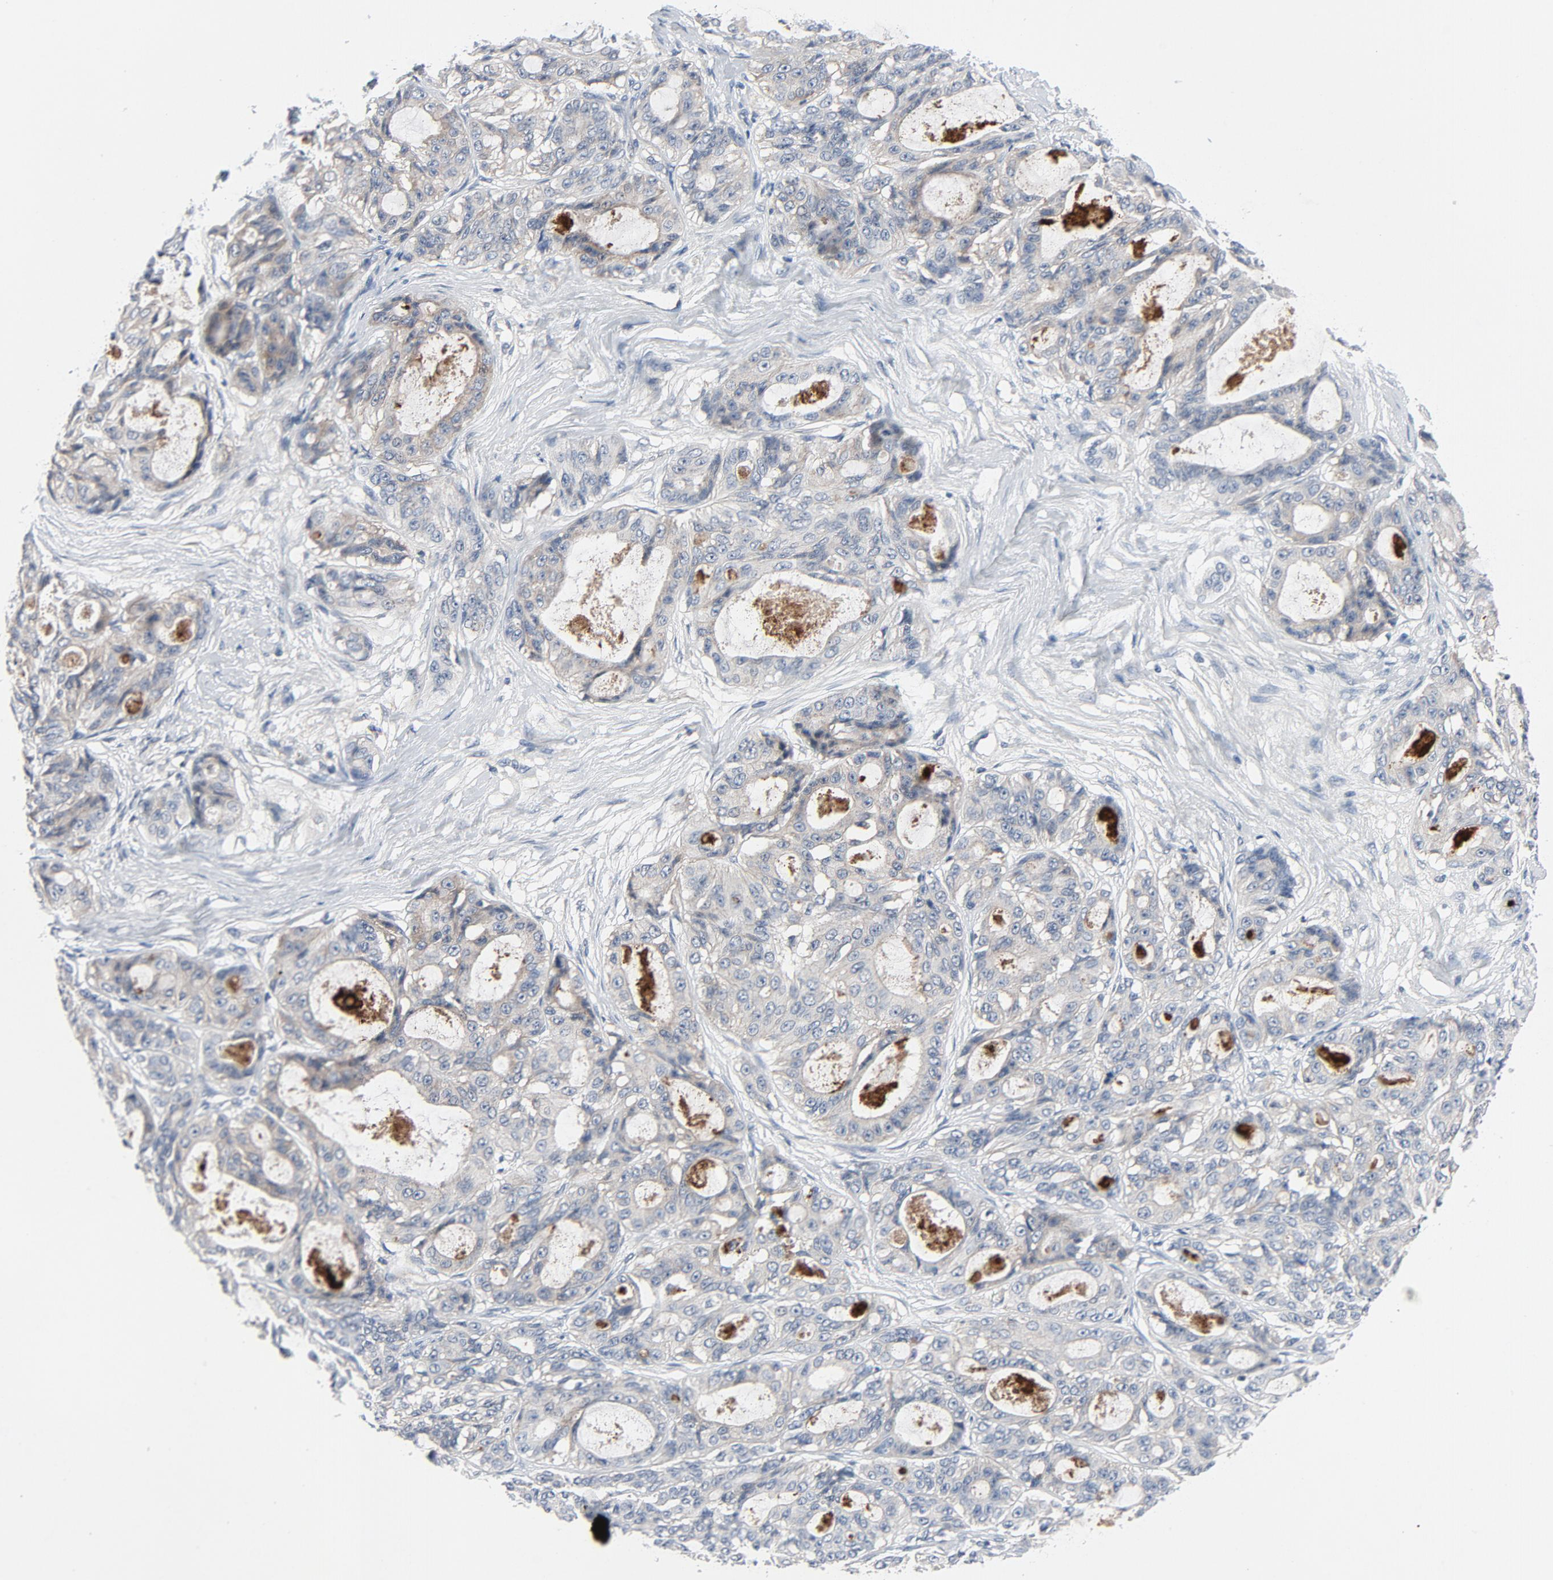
{"staining": {"intensity": "weak", "quantity": ">75%", "location": "cytoplasmic/membranous"}, "tissue": "ovarian cancer", "cell_type": "Tumor cells", "image_type": "cancer", "snomed": [{"axis": "morphology", "description": "Carcinoma, endometroid"}, {"axis": "topography", "description": "Ovary"}], "caption": "Ovarian cancer (endometroid carcinoma) stained with DAB (3,3'-diaminobenzidine) immunohistochemistry (IHC) shows low levels of weak cytoplasmic/membranous staining in about >75% of tumor cells.", "gene": "TSG101", "patient": {"sex": "female", "age": 61}}